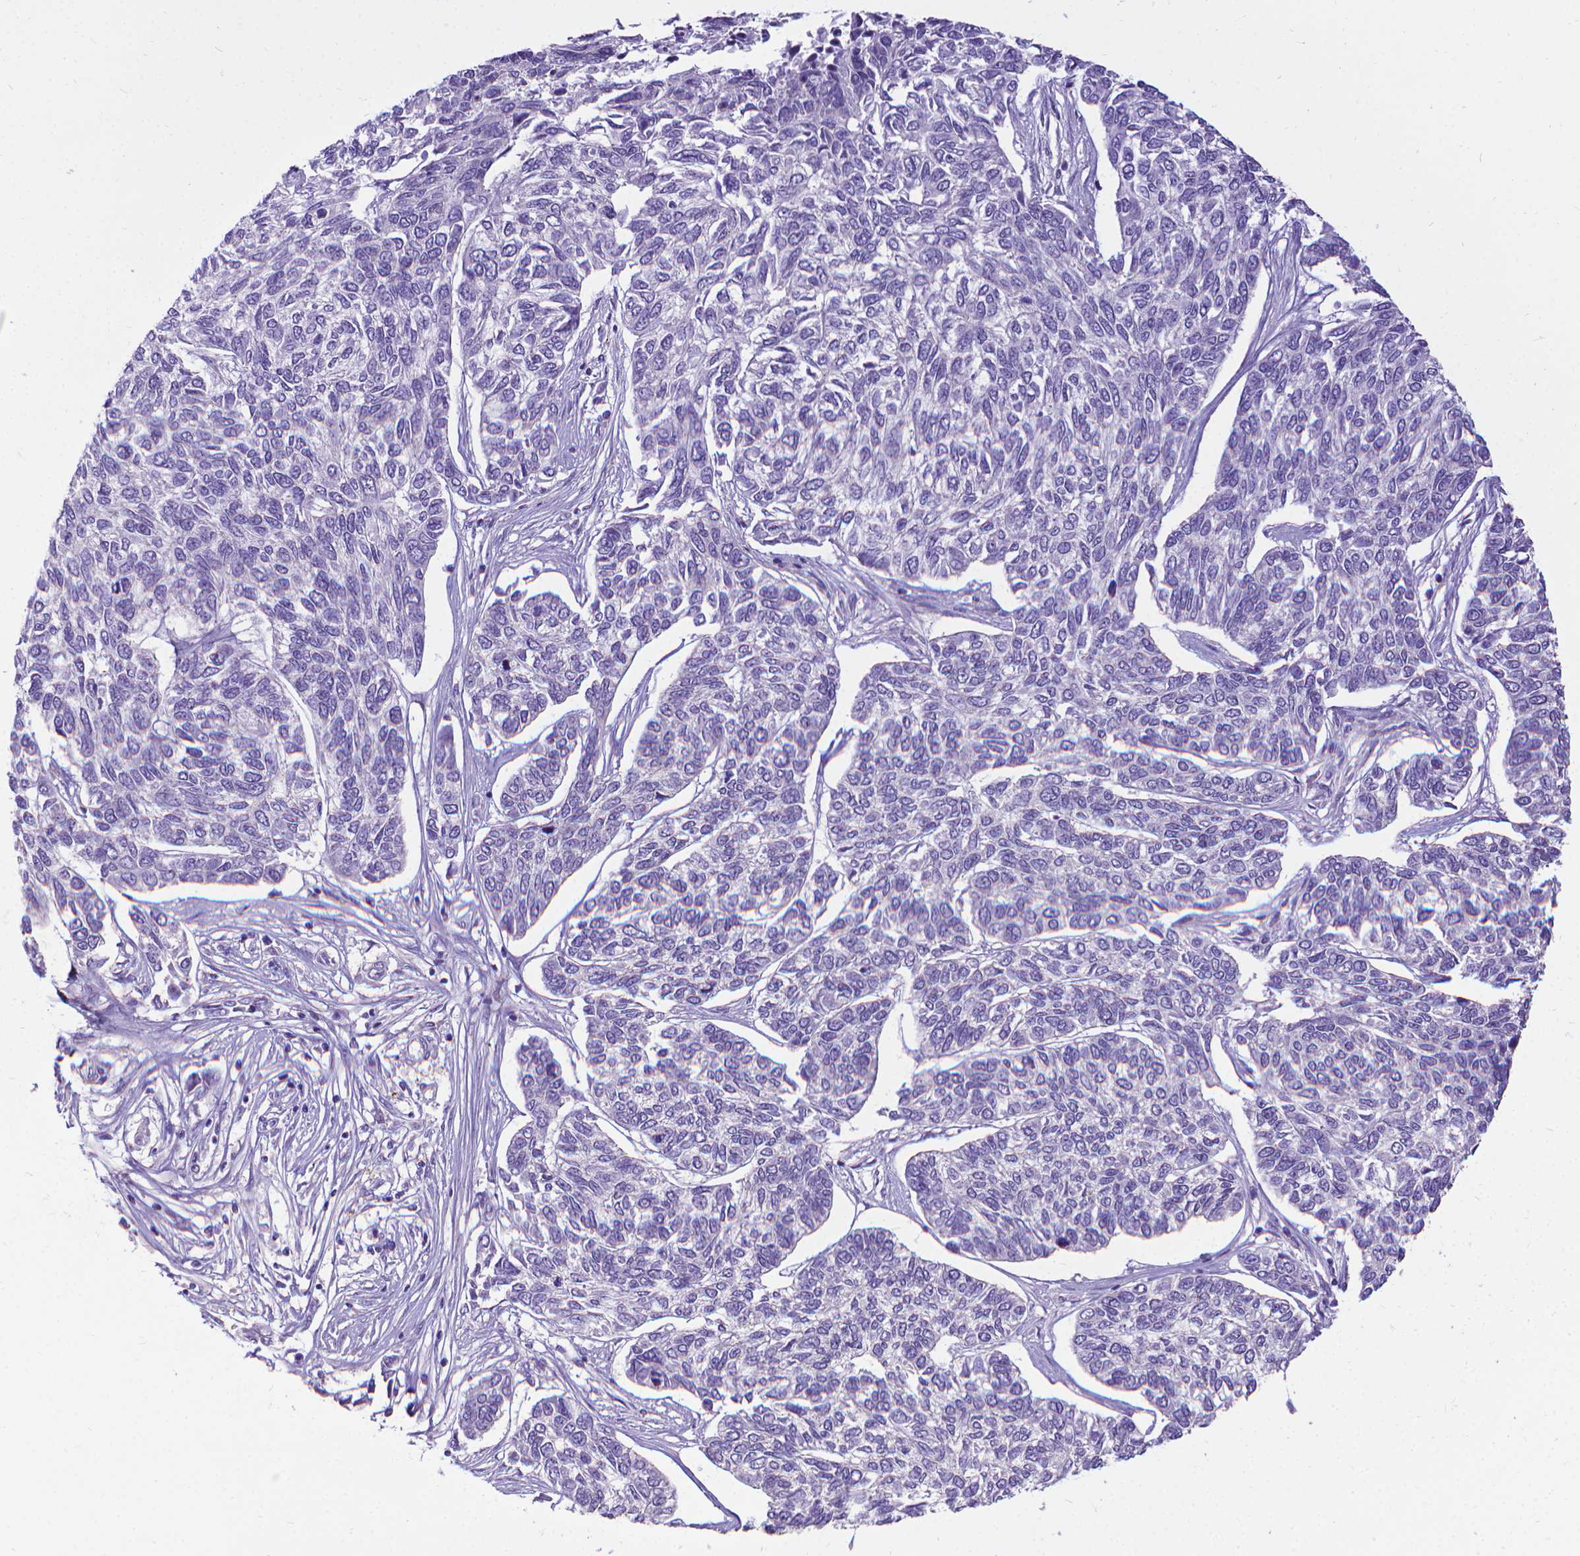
{"staining": {"intensity": "negative", "quantity": "none", "location": "none"}, "tissue": "skin cancer", "cell_type": "Tumor cells", "image_type": "cancer", "snomed": [{"axis": "morphology", "description": "Basal cell carcinoma"}, {"axis": "topography", "description": "Skin"}], "caption": "An immunohistochemistry (IHC) micrograph of skin cancer (basal cell carcinoma) is shown. There is no staining in tumor cells of skin cancer (basal cell carcinoma).", "gene": "CFAP299", "patient": {"sex": "female", "age": 65}}